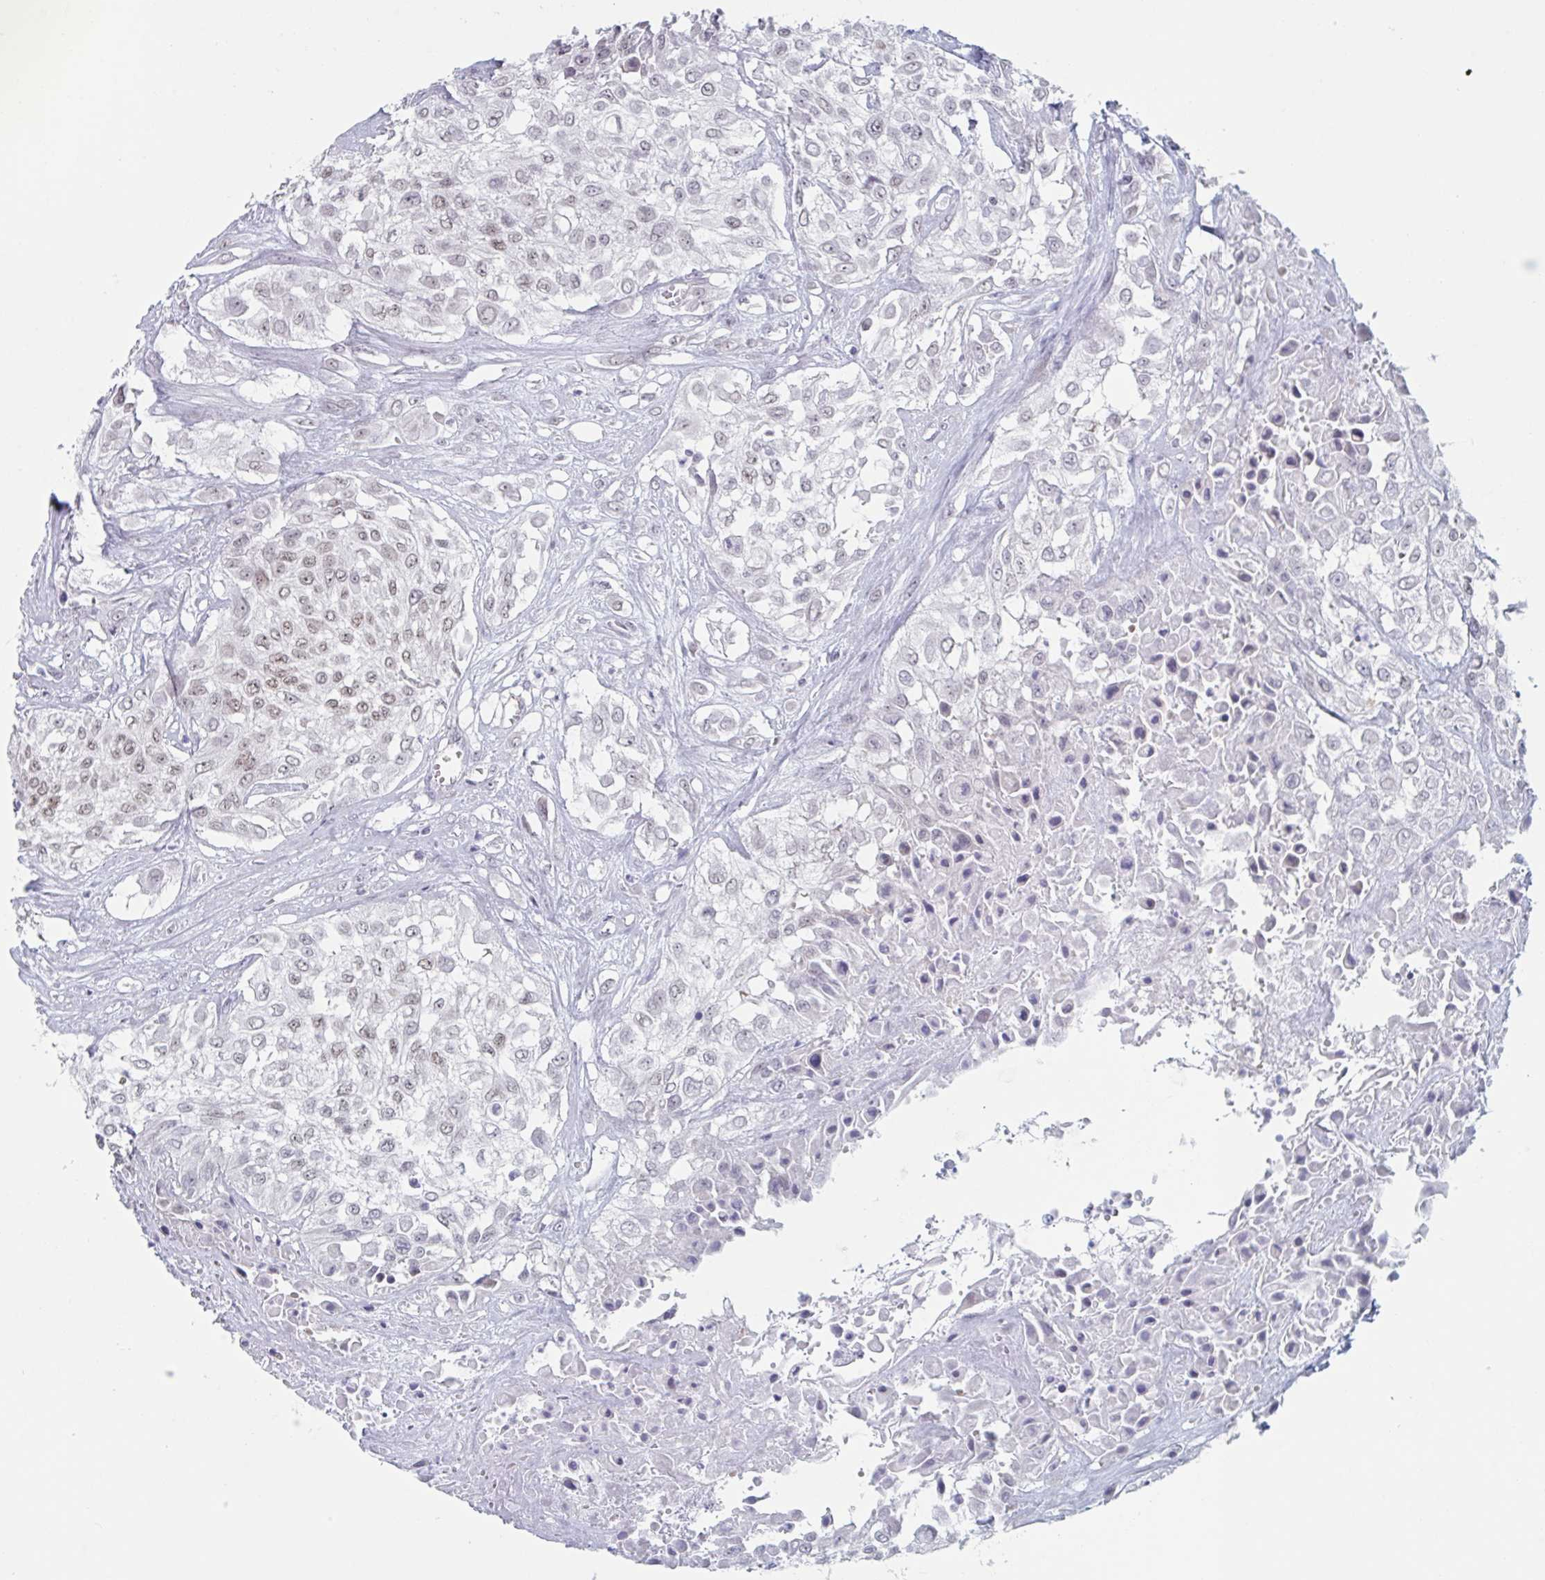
{"staining": {"intensity": "weak", "quantity": "<25%", "location": "nuclear"}, "tissue": "urothelial cancer", "cell_type": "Tumor cells", "image_type": "cancer", "snomed": [{"axis": "morphology", "description": "Urothelial carcinoma, High grade"}, {"axis": "topography", "description": "Urinary bladder"}], "caption": "IHC image of neoplastic tissue: urothelial cancer stained with DAB shows no significant protein staining in tumor cells.", "gene": "FOXA1", "patient": {"sex": "male", "age": 57}}